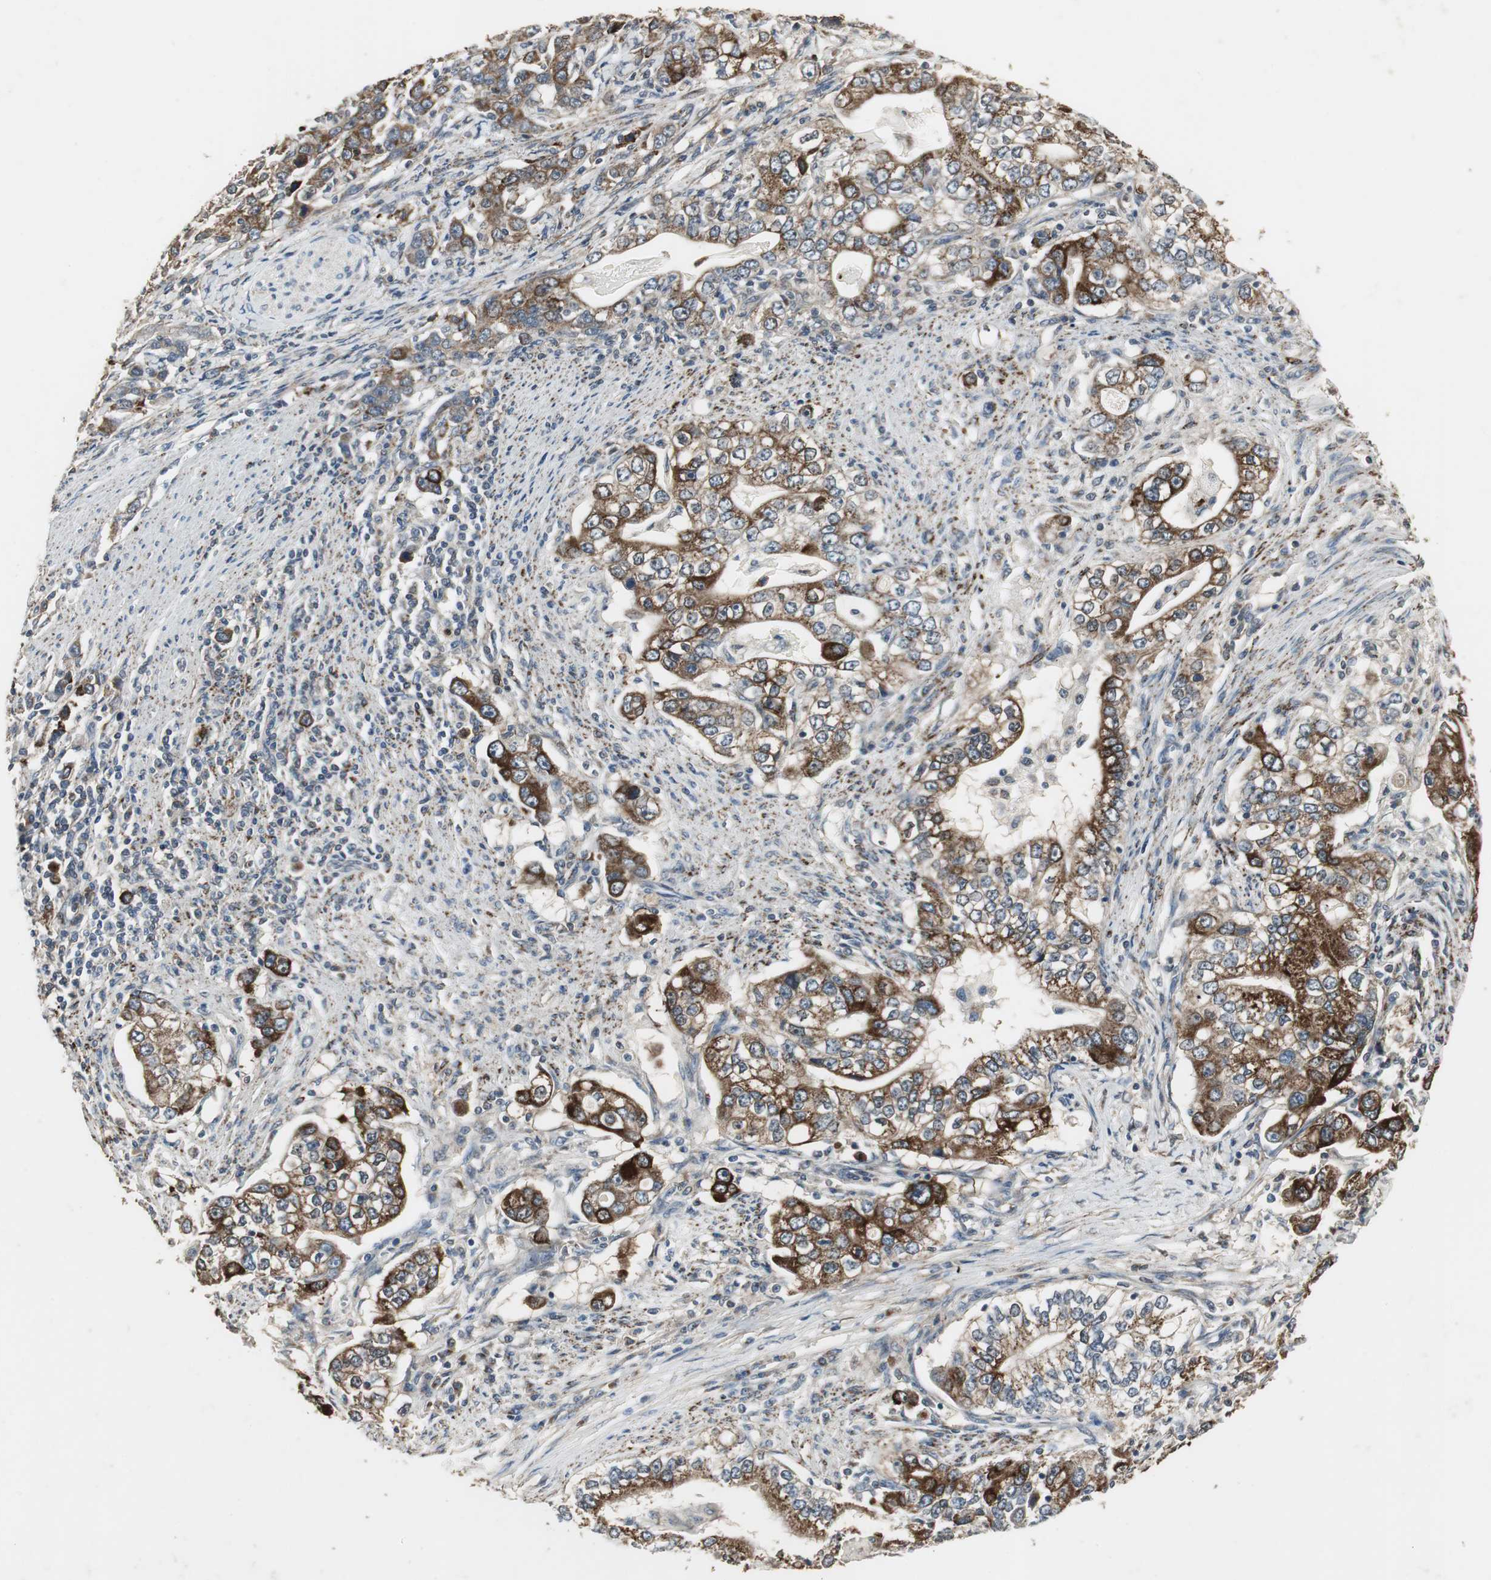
{"staining": {"intensity": "strong", "quantity": ">75%", "location": "cytoplasmic/membranous"}, "tissue": "stomach cancer", "cell_type": "Tumor cells", "image_type": "cancer", "snomed": [{"axis": "morphology", "description": "Adenocarcinoma, NOS"}, {"axis": "topography", "description": "Stomach, lower"}], "caption": "Approximately >75% of tumor cells in human stomach cancer show strong cytoplasmic/membranous protein expression as visualized by brown immunohistochemical staining.", "gene": "JTB", "patient": {"sex": "female", "age": 72}}